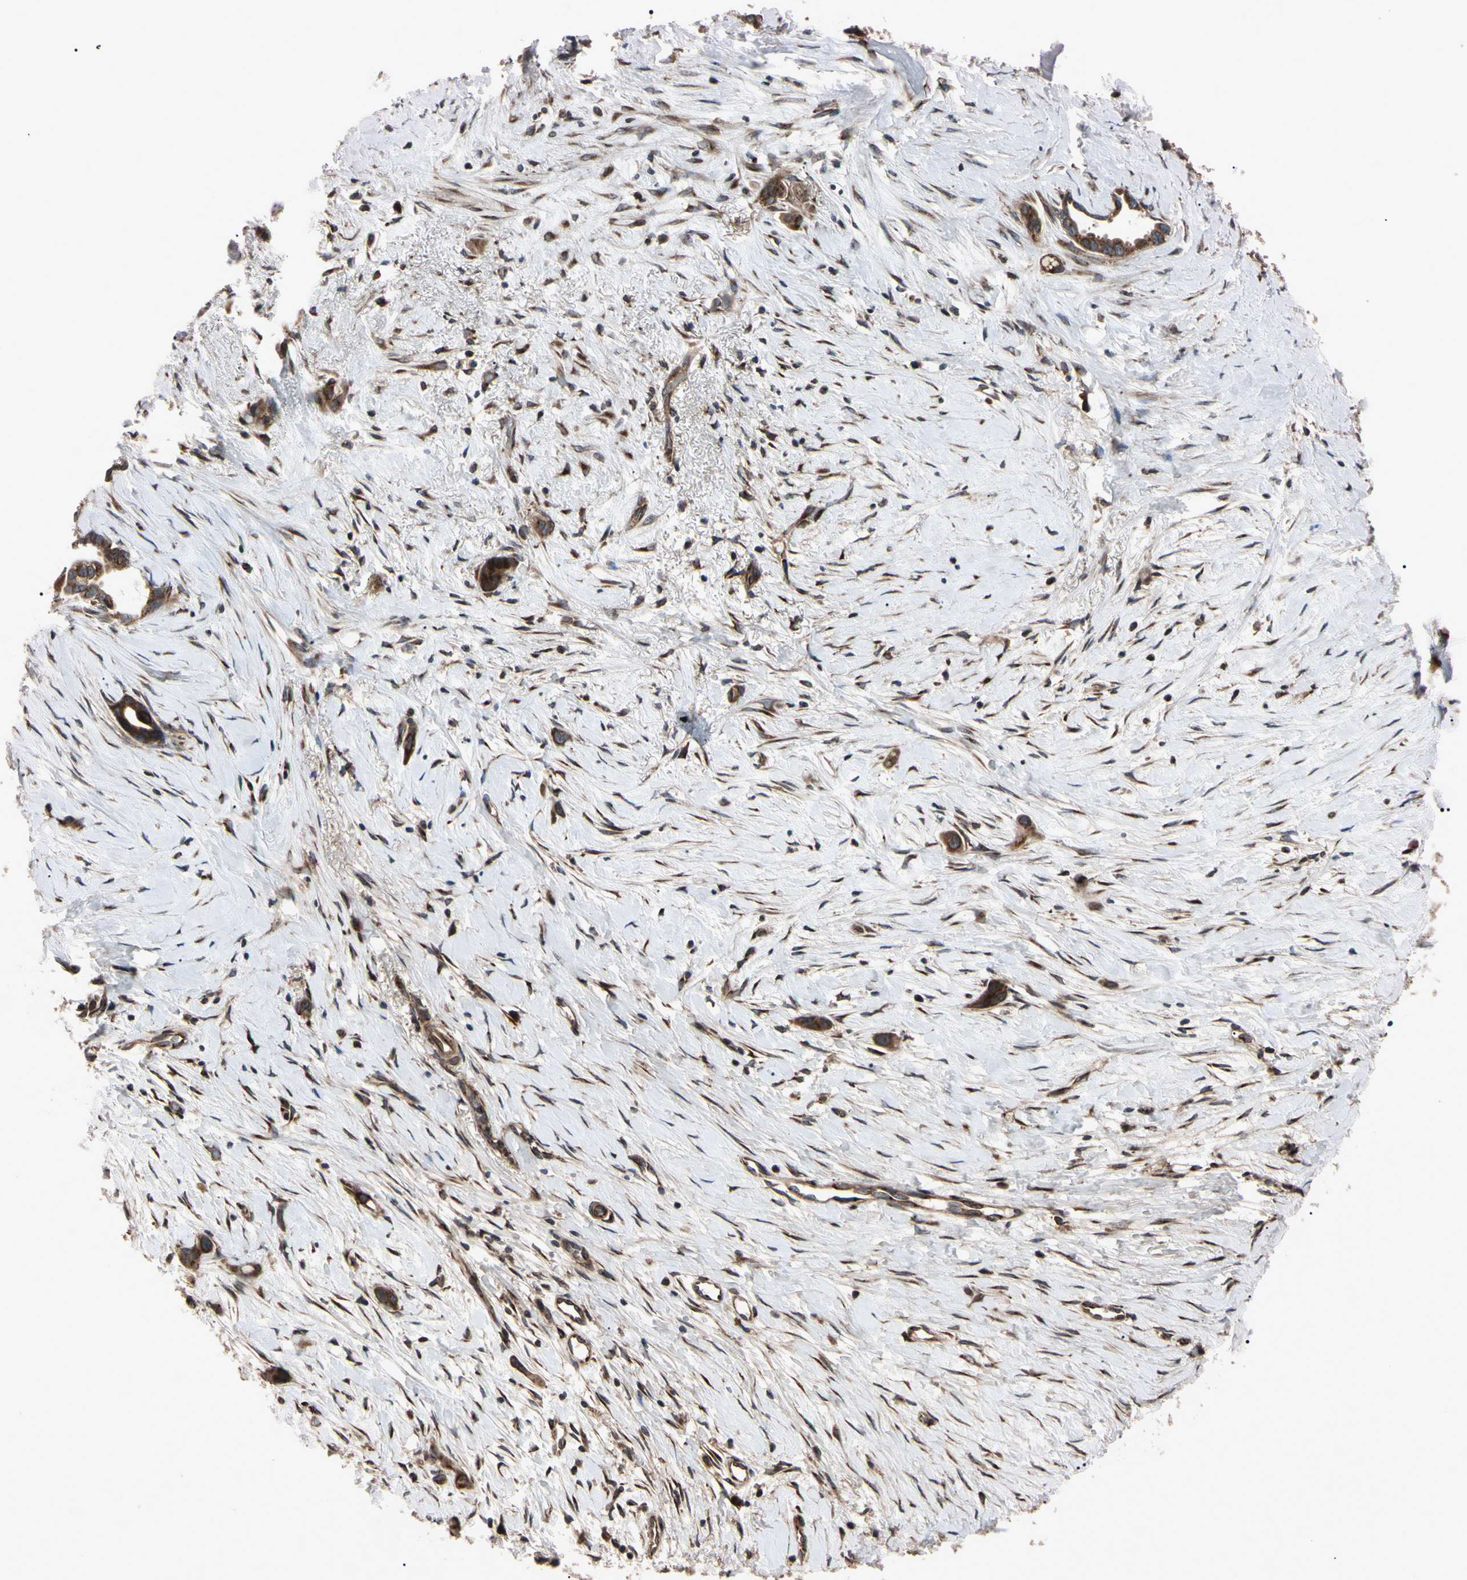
{"staining": {"intensity": "strong", "quantity": ">75%", "location": "cytoplasmic/membranous"}, "tissue": "liver cancer", "cell_type": "Tumor cells", "image_type": "cancer", "snomed": [{"axis": "morphology", "description": "Cholangiocarcinoma"}, {"axis": "topography", "description": "Liver"}], "caption": "A brown stain labels strong cytoplasmic/membranous expression of a protein in human cholangiocarcinoma (liver) tumor cells.", "gene": "GUCY1B1", "patient": {"sex": "female", "age": 65}}